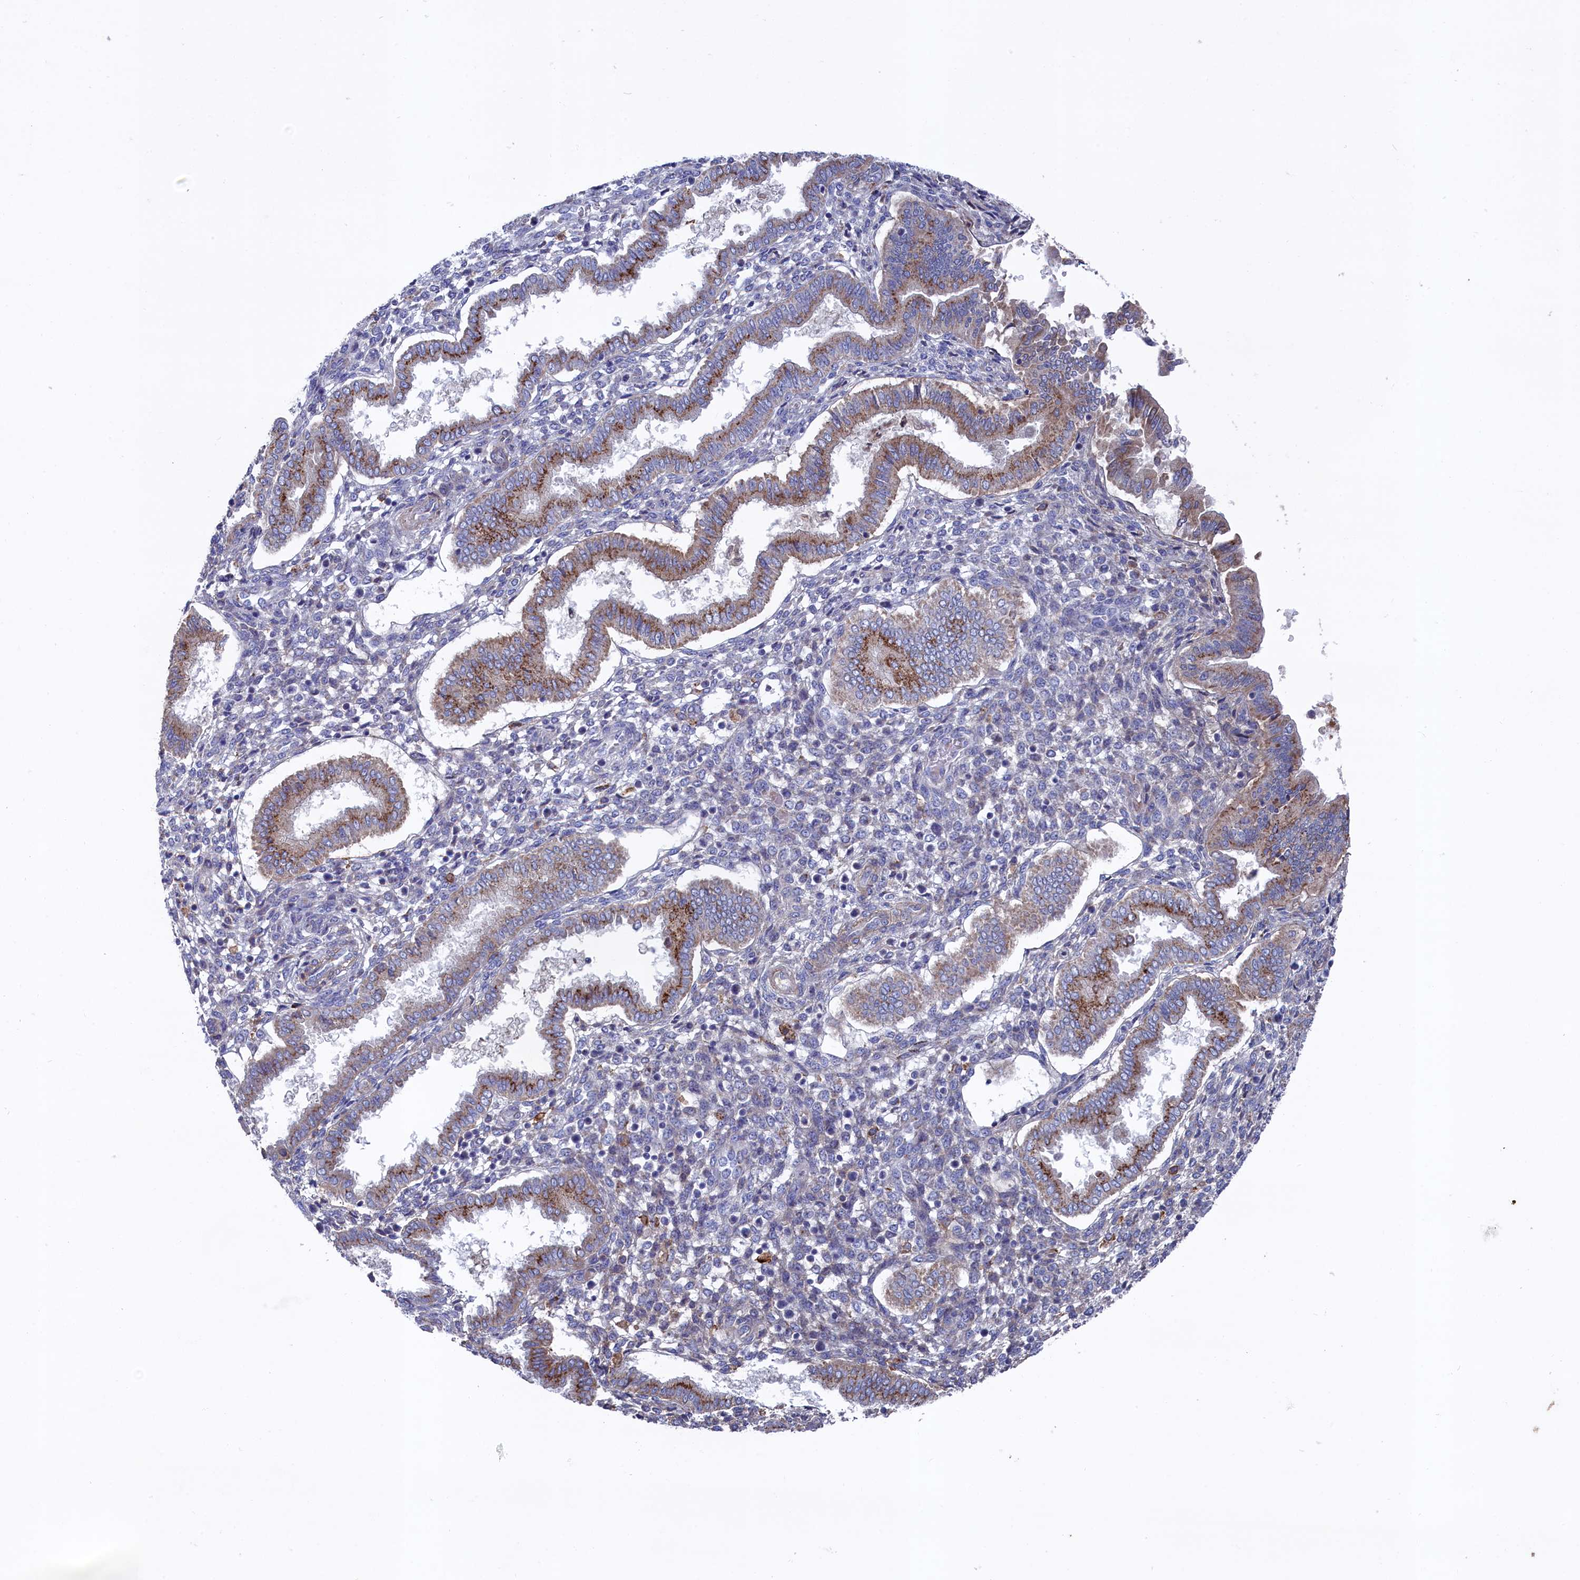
{"staining": {"intensity": "negative", "quantity": "none", "location": "none"}, "tissue": "endometrium", "cell_type": "Cells in endometrial stroma", "image_type": "normal", "snomed": [{"axis": "morphology", "description": "Normal tissue, NOS"}, {"axis": "topography", "description": "Endometrium"}], "caption": "The micrograph shows no staining of cells in endometrial stroma in unremarkable endometrium. (Brightfield microscopy of DAB (3,3'-diaminobenzidine) immunohistochemistry at high magnification).", "gene": "GPR108", "patient": {"sex": "female", "age": 24}}